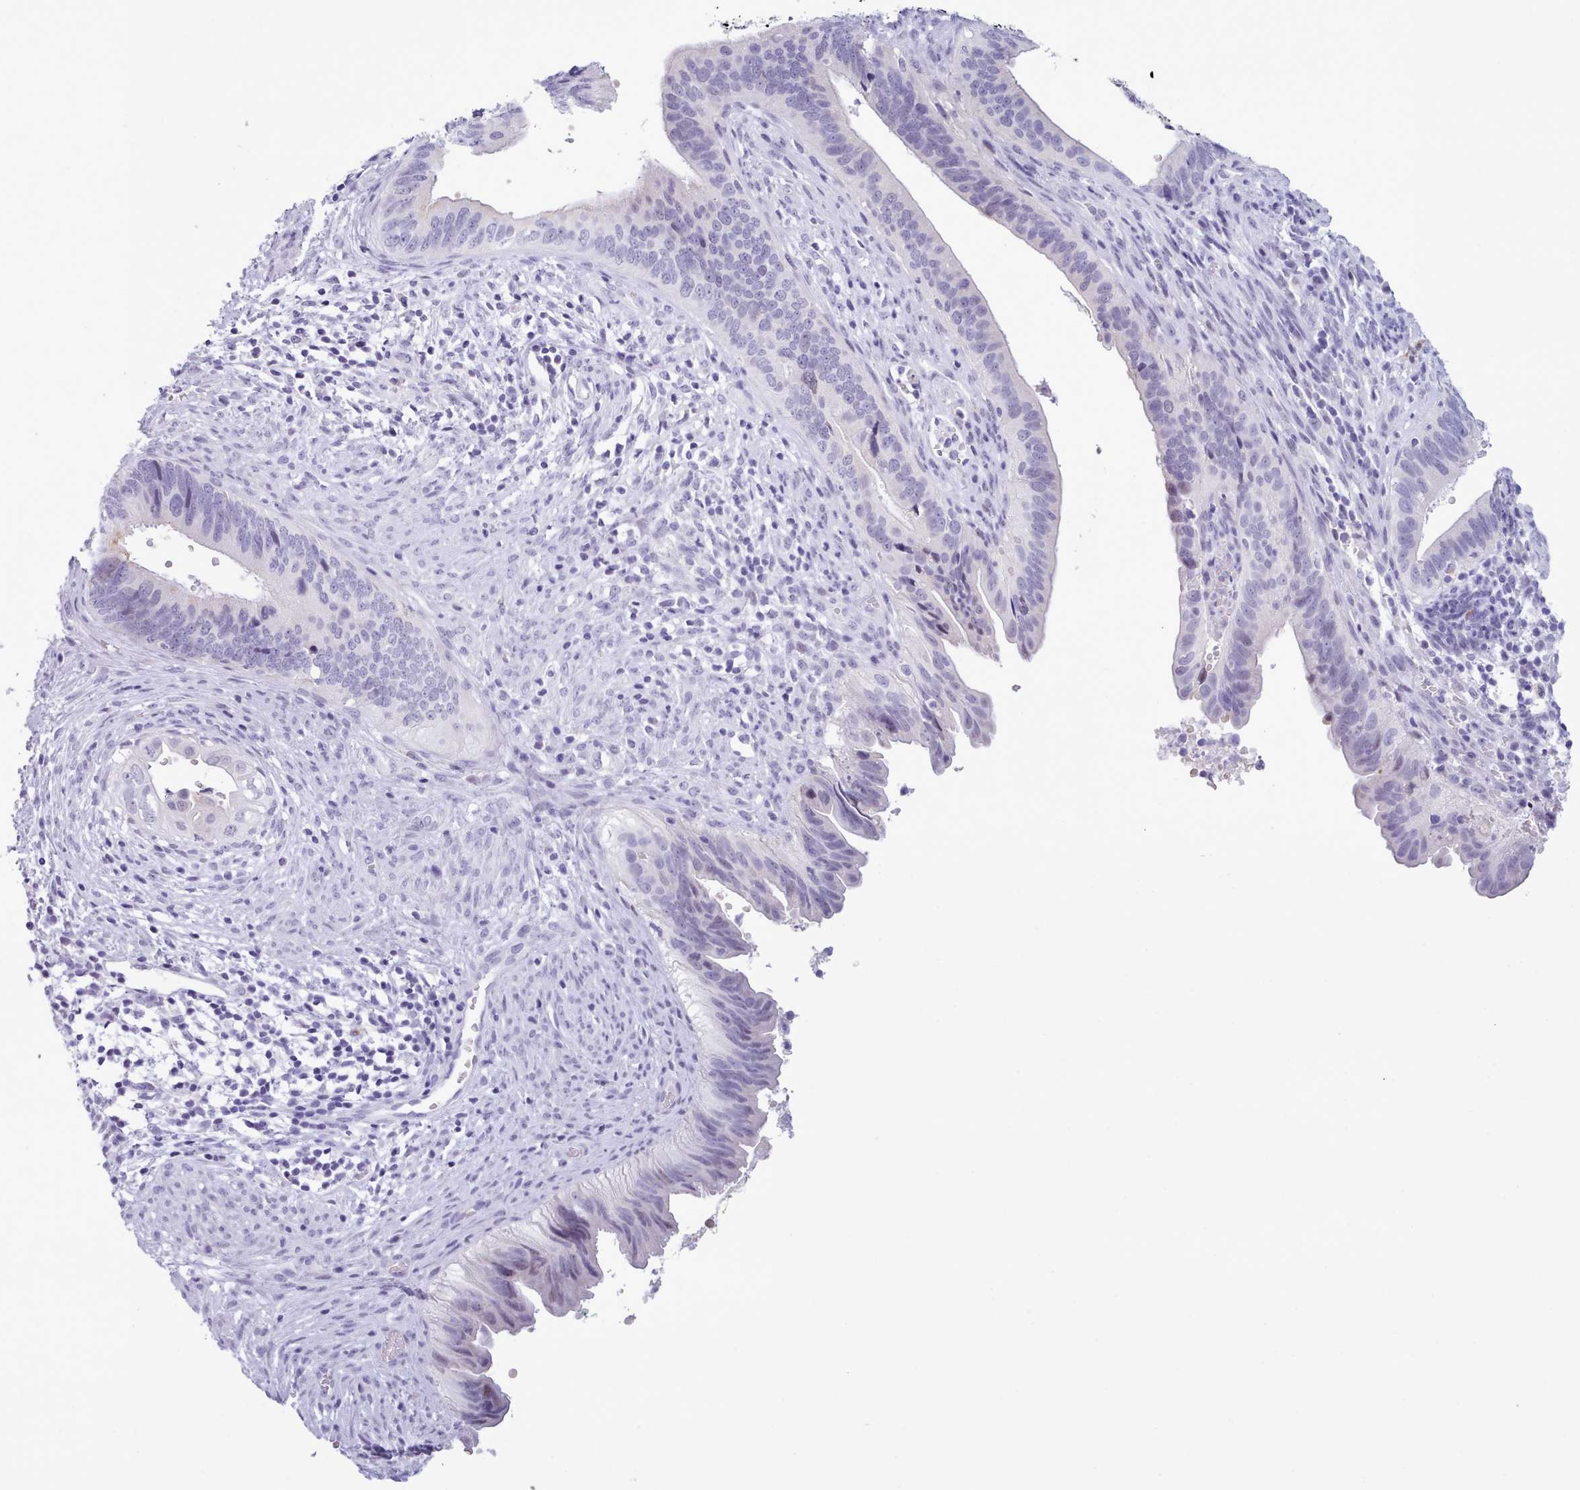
{"staining": {"intensity": "negative", "quantity": "none", "location": "none"}, "tissue": "cervical cancer", "cell_type": "Tumor cells", "image_type": "cancer", "snomed": [{"axis": "morphology", "description": "Adenocarcinoma, NOS"}, {"axis": "topography", "description": "Cervix"}], "caption": "Immunohistochemistry (IHC) of human cervical cancer (adenocarcinoma) shows no positivity in tumor cells. (IHC, brightfield microscopy, high magnification).", "gene": "FBXO48", "patient": {"sex": "female", "age": 42}}